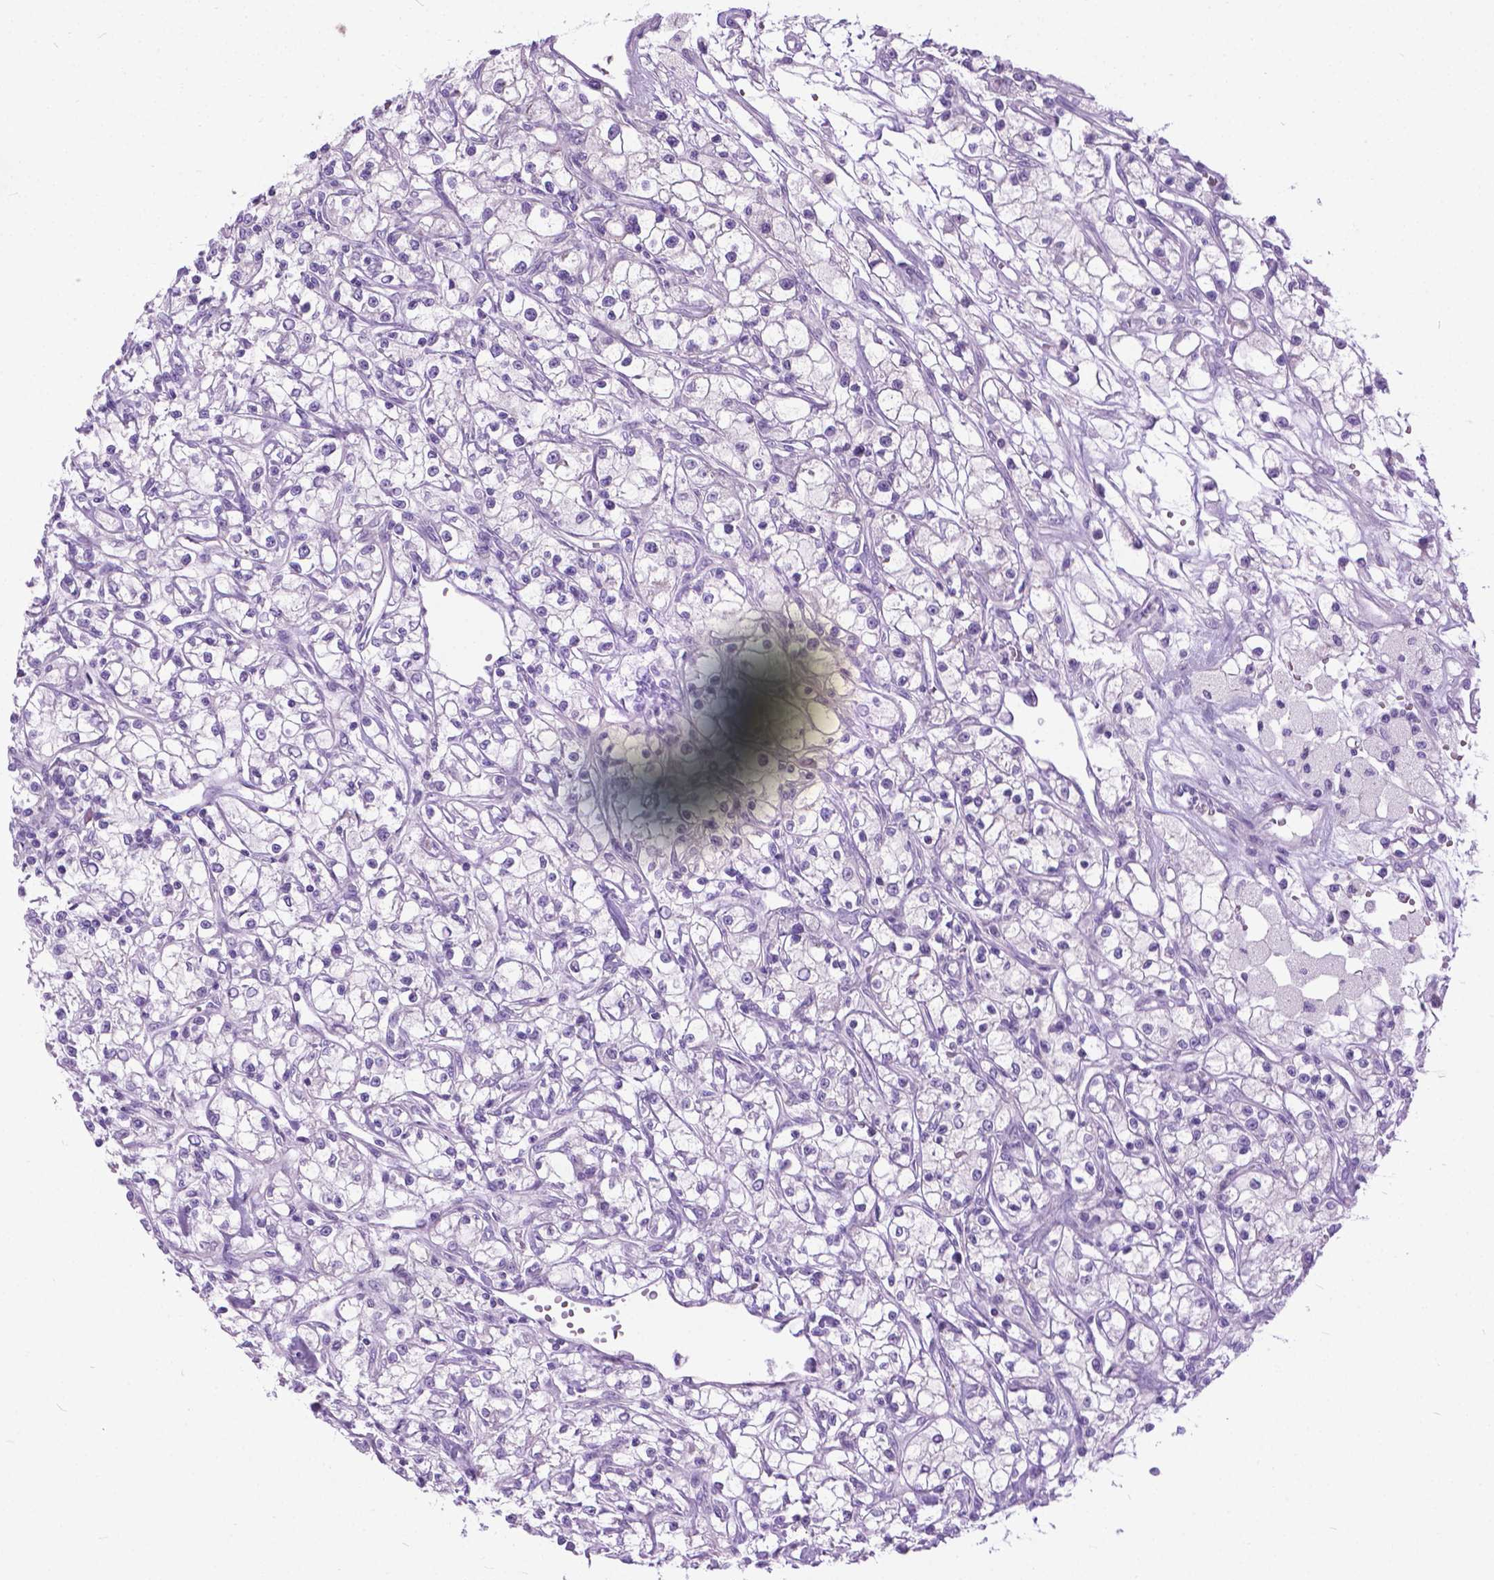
{"staining": {"intensity": "negative", "quantity": "none", "location": "none"}, "tissue": "renal cancer", "cell_type": "Tumor cells", "image_type": "cancer", "snomed": [{"axis": "morphology", "description": "Adenocarcinoma, NOS"}, {"axis": "topography", "description": "Kidney"}], "caption": "Micrograph shows no protein staining in tumor cells of renal cancer (adenocarcinoma) tissue. The staining was performed using DAB (3,3'-diaminobenzidine) to visualize the protein expression in brown, while the nuclei were stained in blue with hematoxylin (Magnification: 20x).", "gene": "APCDD1L", "patient": {"sex": "female", "age": 59}}